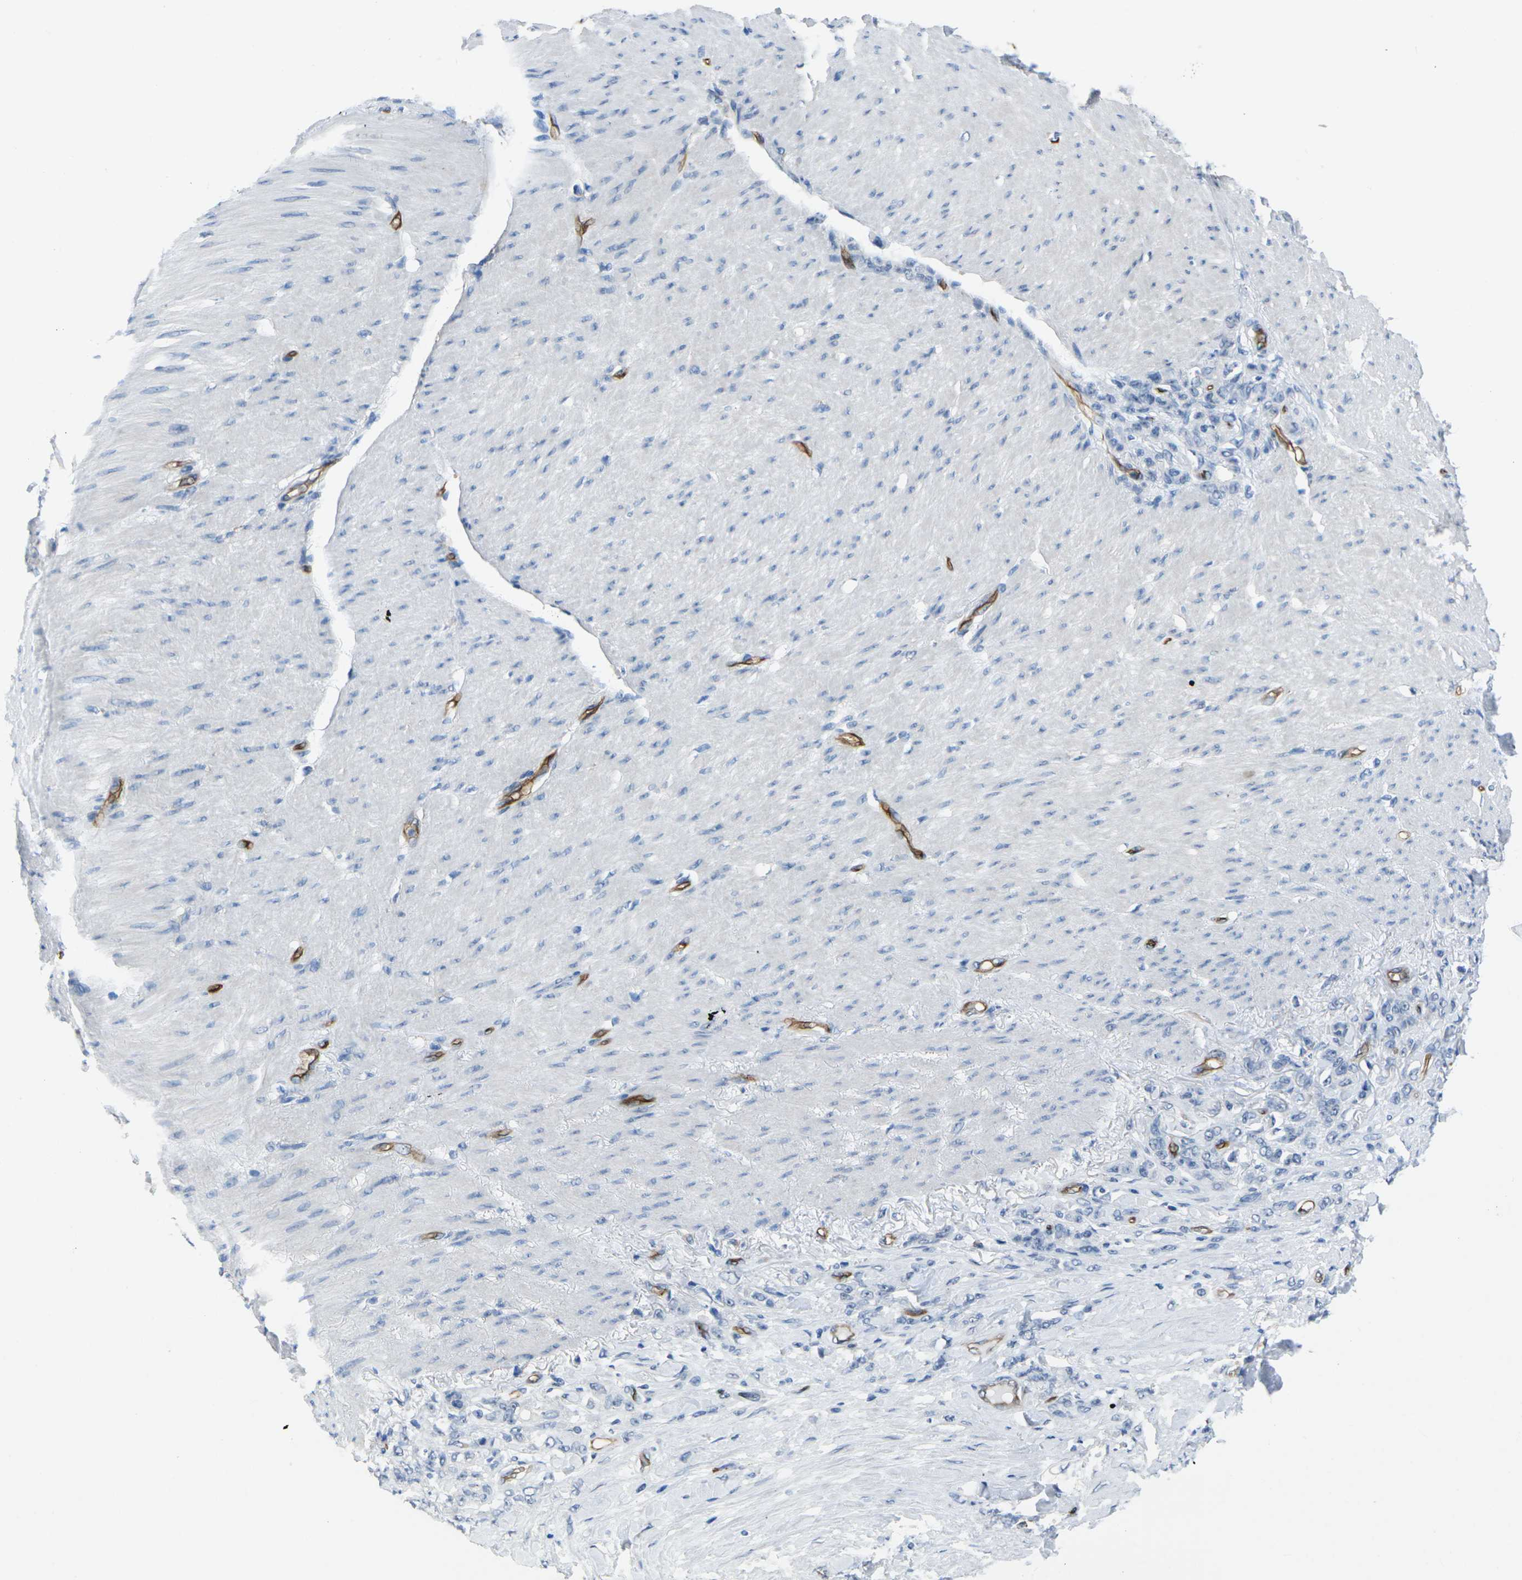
{"staining": {"intensity": "negative", "quantity": "none", "location": "none"}, "tissue": "stomach cancer", "cell_type": "Tumor cells", "image_type": "cancer", "snomed": [{"axis": "morphology", "description": "Adenocarcinoma, NOS"}, {"axis": "topography", "description": "Stomach"}], "caption": "Stomach cancer stained for a protein using immunohistochemistry demonstrates no staining tumor cells.", "gene": "HSPA12B", "patient": {"sex": "male", "age": 82}}